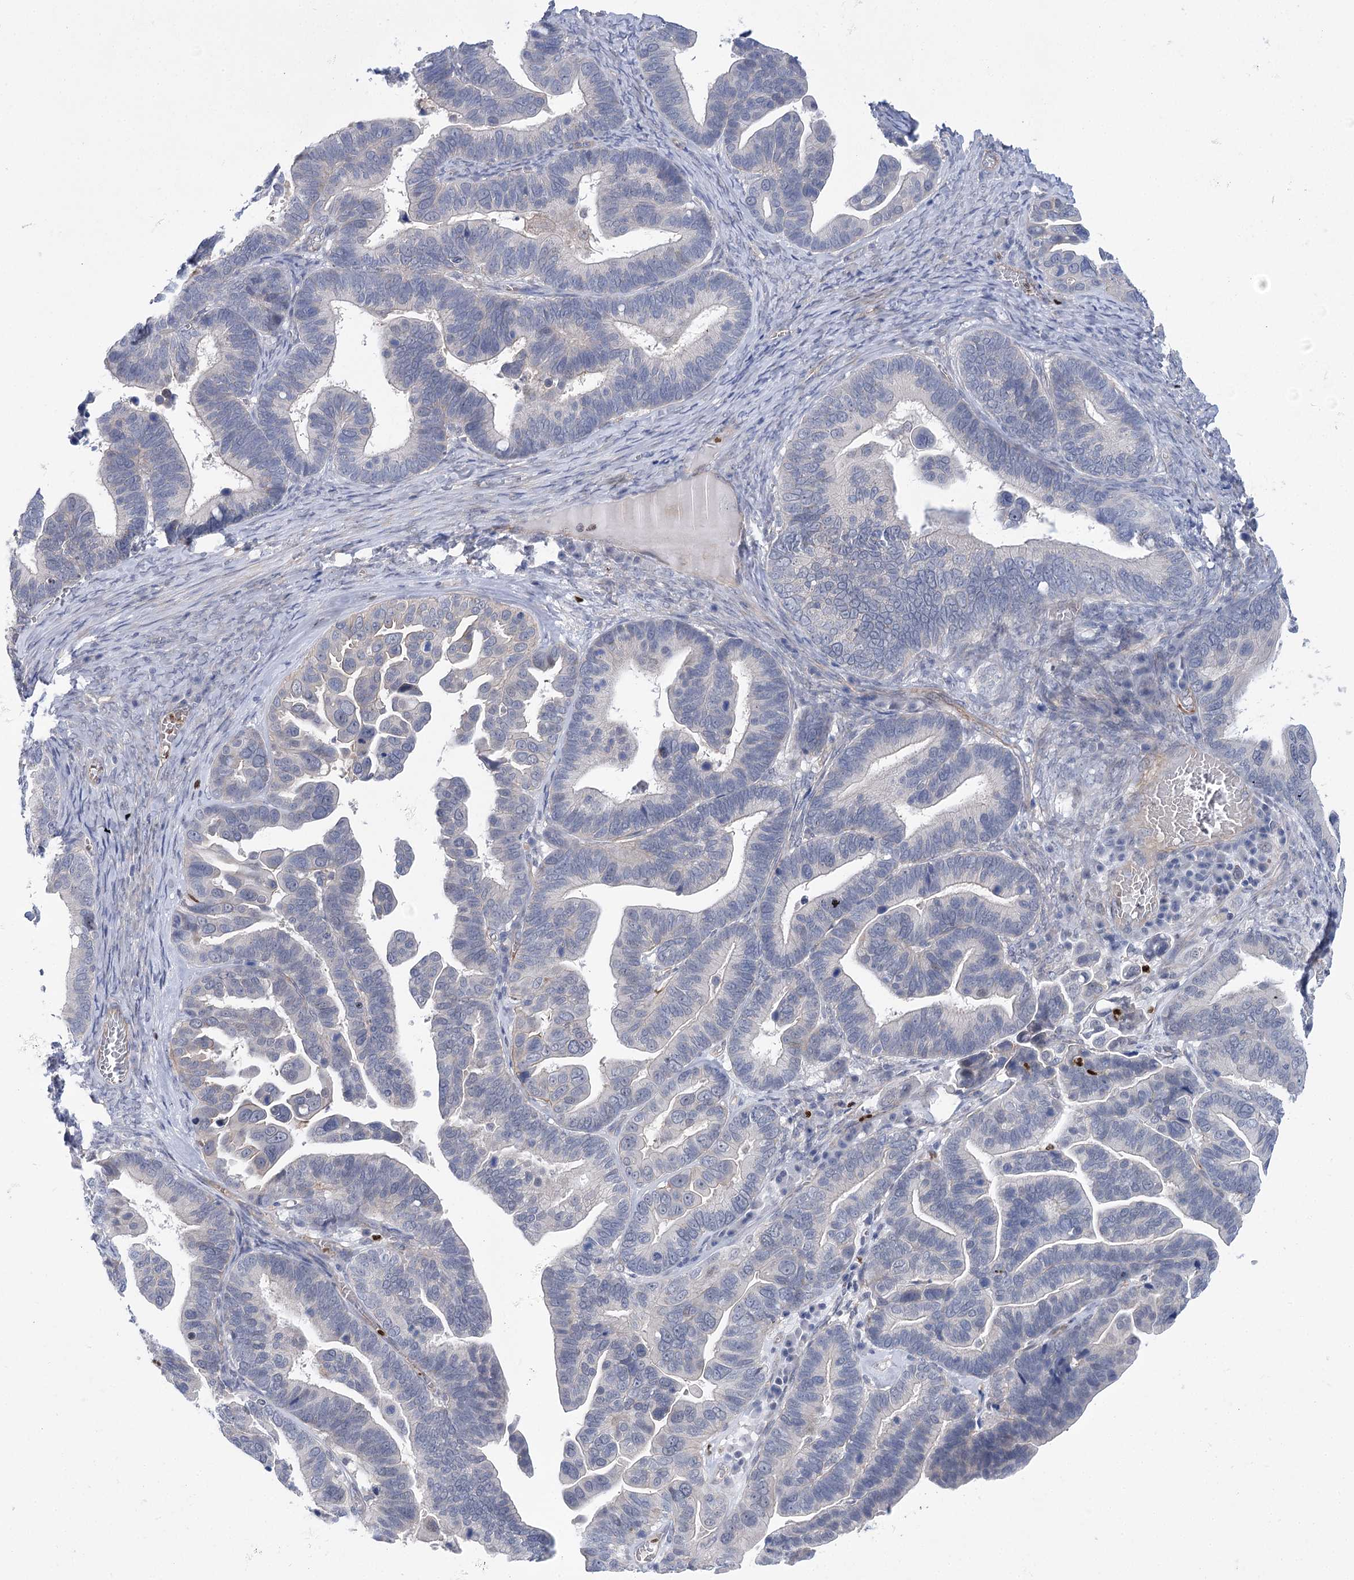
{"staining": {"intensity": "negative", "quantity": "none", "location": "none"}, "tissue": "ovarian cancer", "cell_type": "Tumor cells", "image_type": "cancer", "snomed": [{"axis": "morphology", "description": "Cystadenocarcinoma, serous, NOS"}, {"axis": "topography", "description": "Ovary"}], "caption": "Tumor cells are negative for brown protein staining in ovarian cancer (serous cystadenocarcinoma). (DAB immunohistochemistry, high magnification).", "gene": "THAP6", "patient": {"sex": "female", "age": 56}}